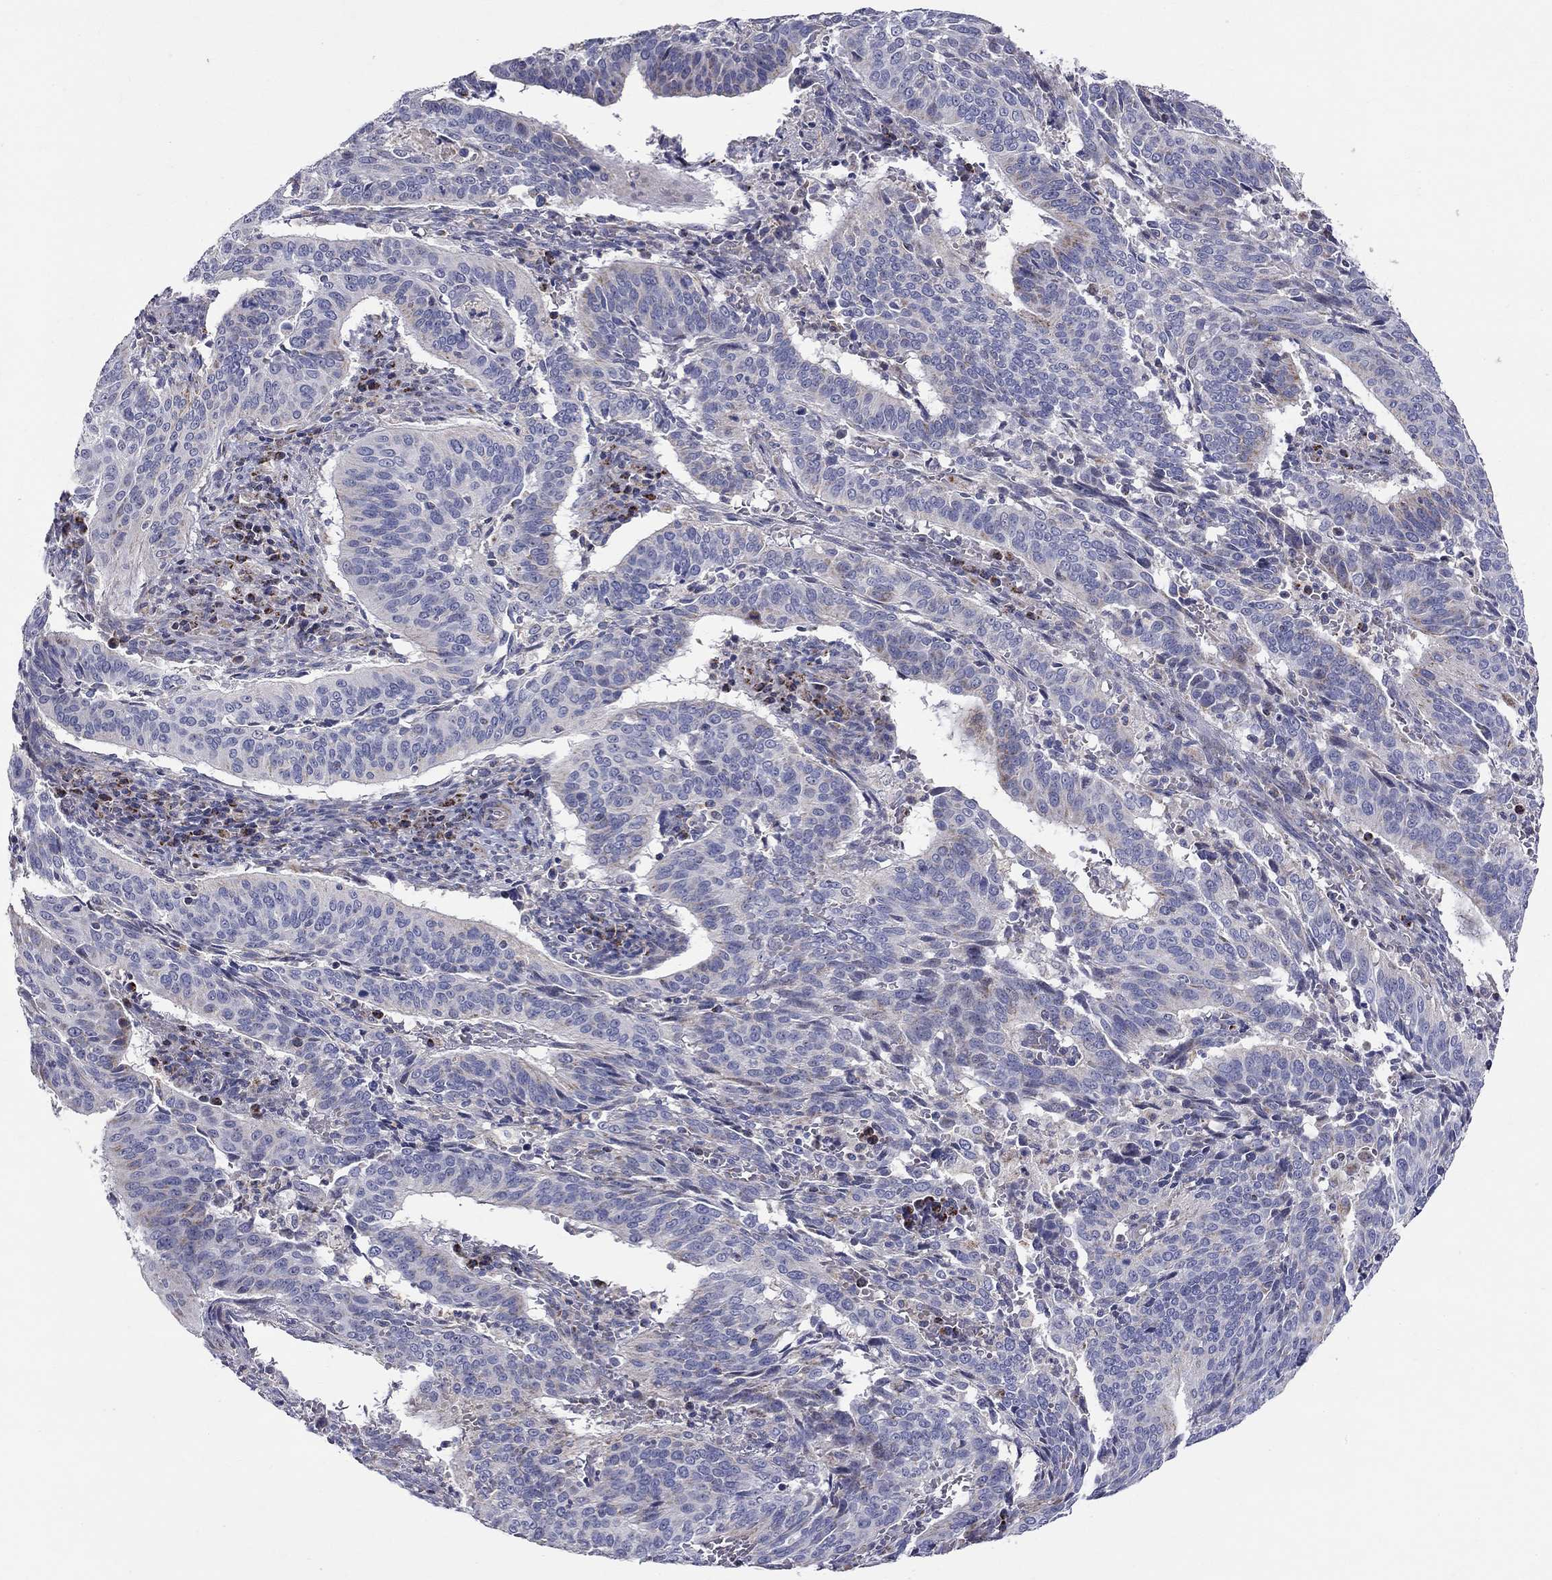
{"staining": {"intensity": "negative", "quantity": "none", "location": "none"}, "tissue": "cervical cancer", "cell_type": "Tumor cells", "image_type": "cancer", "snomed": [{"axis": "morphology", "description": "Normal tissue, NOS"}, {"axis": "morphology", "description": "Squamous cell carcinoma, NOS"}, {"axis": "topography", "description": "Cervix"}], "caption": "Immunohistochemical staining of human cervical squamous cell carcinoma demonstrates no significant expression in tumor cells.", "gene": "HMX2", "patient": {"sex": "female", "age": 39}}